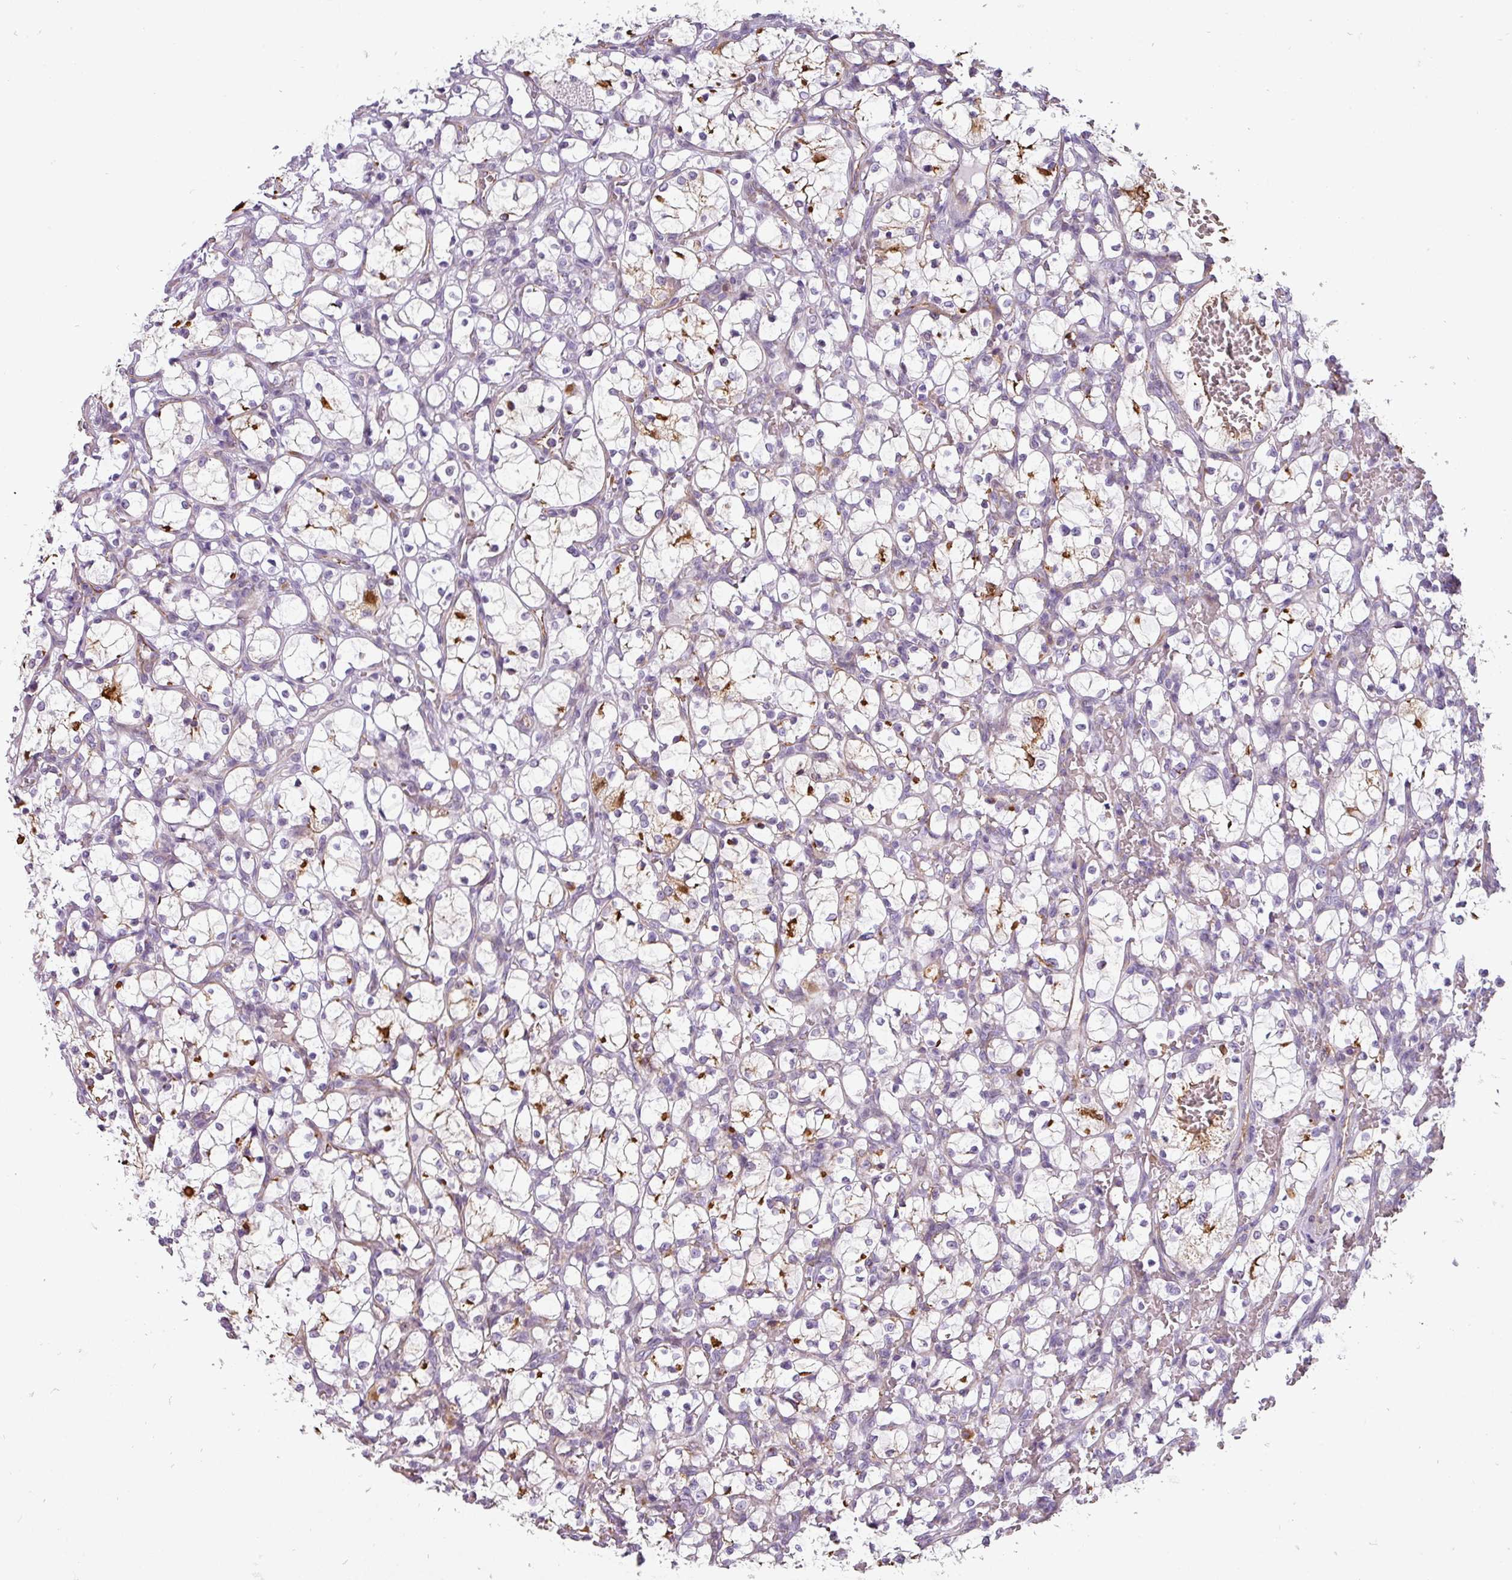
{"staining": {"intensity": "moderate", "quantity": "<25%", "location": "cytoplasmic/membranous"}, "tissue": "renal cancer", "cell_type": "Tumor cells", "image_type": "cancer", "snomed": [{"axis": "morphology", "description": "Adenocarcinoma, NOS"}, {"axis": "topography", "description": "Kidney"}], "caption": "DAB (3,3'-diaminobenzidine) immunohistochemical staining of renal adenocarcinoma displays moderate cytoplasmic/membranous protein staining in approximately <25% of tumor cells.", "gene": "CHRDL1", "patient": {"sex": "female", "age": 69}}